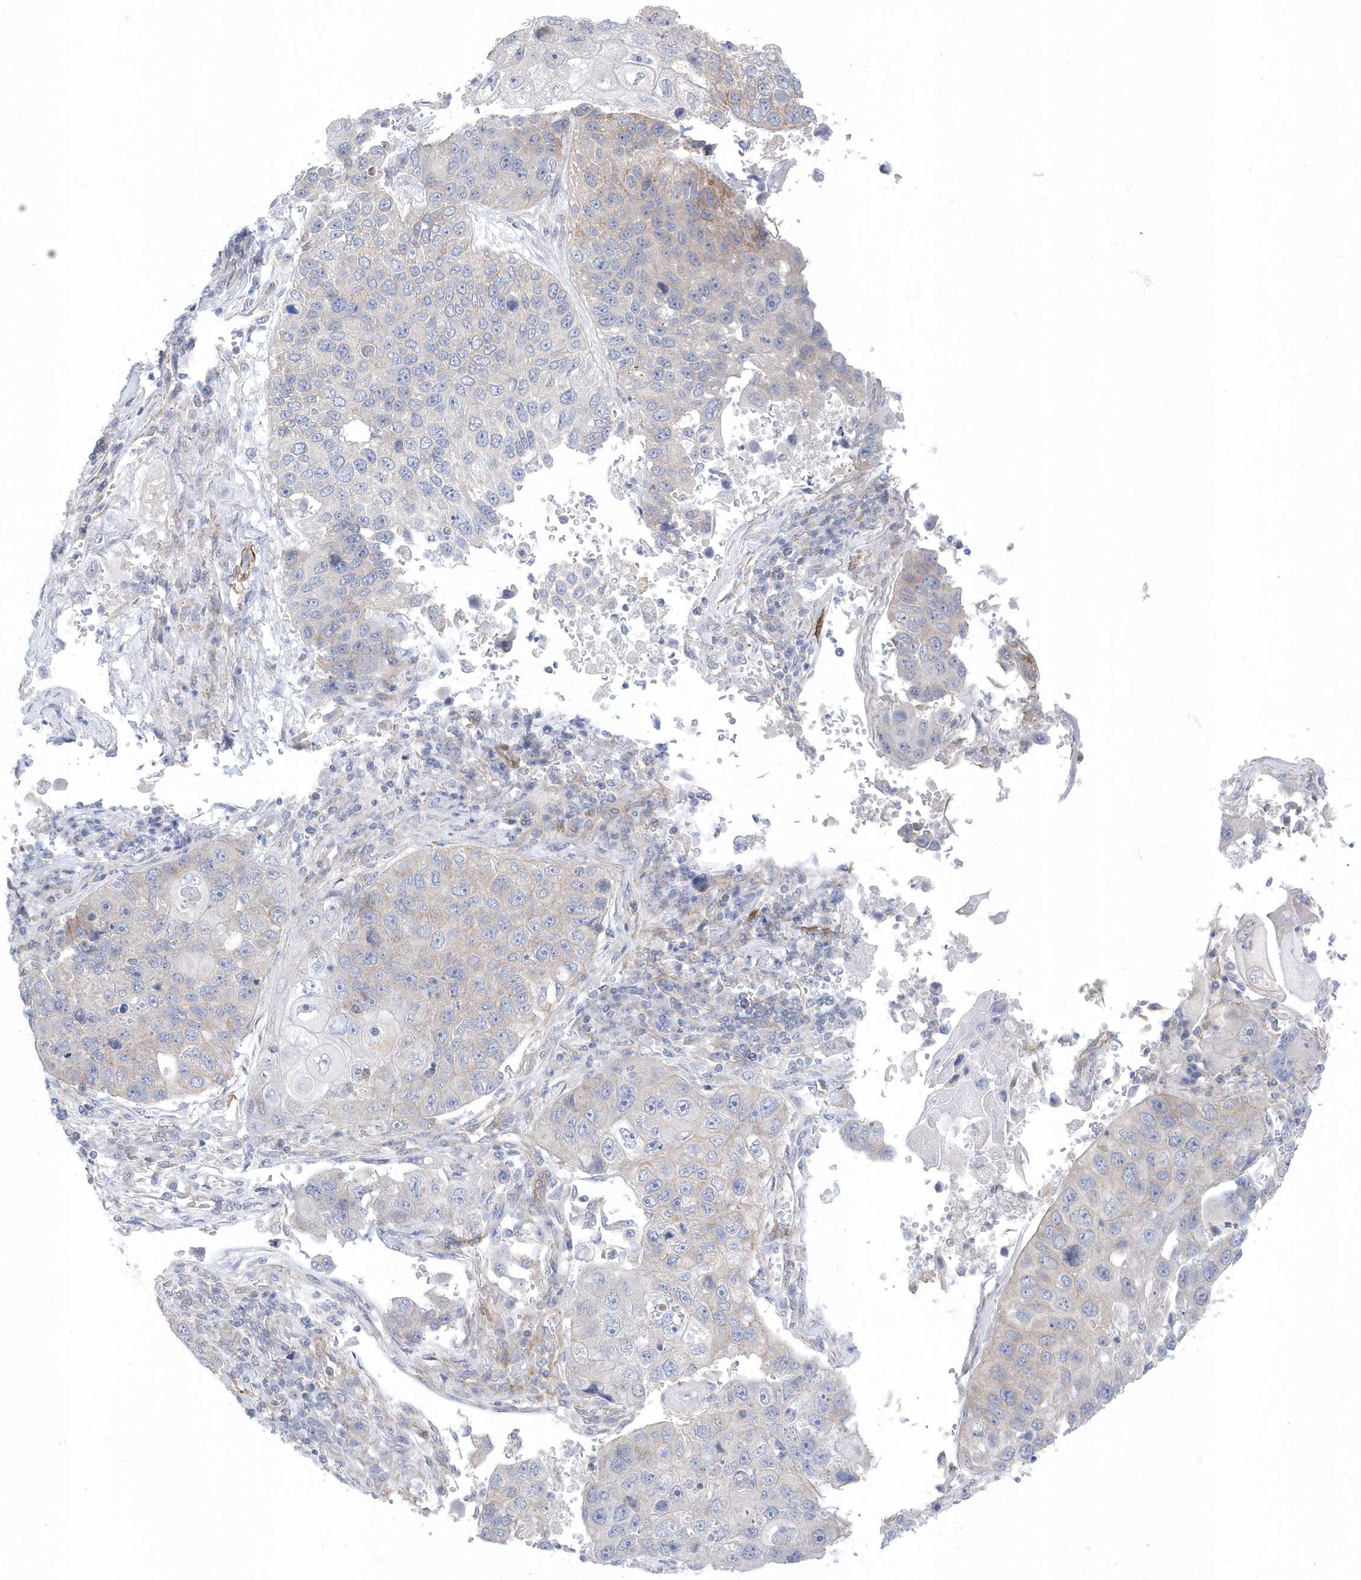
{"staining": {"intensity": "weak", "quantity": "<25%", "location": "cytoplasmic/membranous"}, "tissue": "lung cancer", "cell_type": "Tumor cells", "image_type": "cancer", "snomed": [{"axis": "morphology", "description": "Squamous cell carcinoma, NOS"}, {"axis": "topography", "description": "Lung"}], "caption": "IHC photomicrograph of neoplastic tissue: lung cancer (squamous cell carcinoma) stained with DAB (3,3'-diaminobenzidine) exhibits no significant protein staining in tumor cells.", "gene": "ANAPC1", "patient": {"sex": "male", "age": 61}}